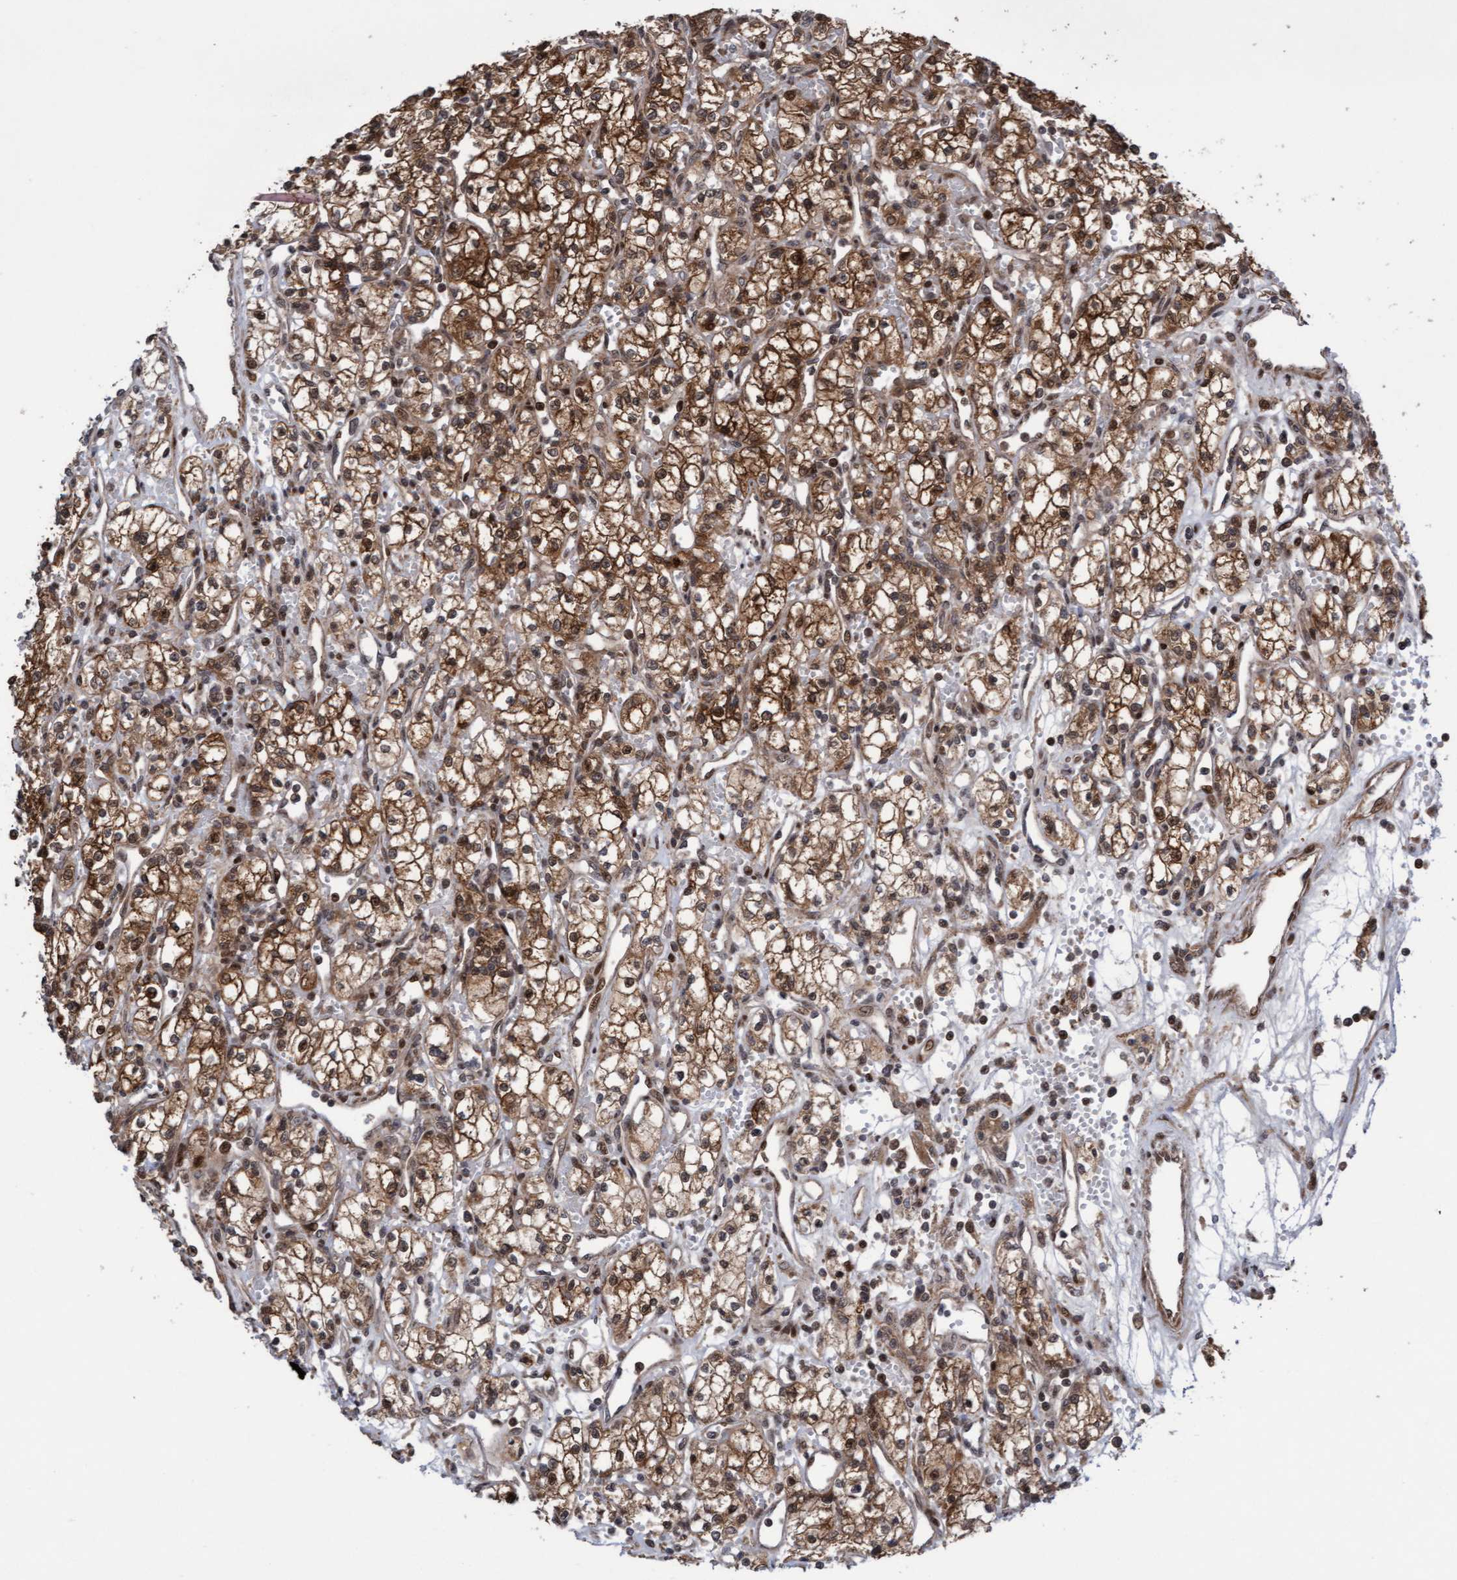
{"staining": {"intensity": "moderate", "quantity": ">75%", "location": "cytoplasmic/membranous,nuclear"}, "tissue": "renal cancer", "cell_type": "Tumor cells", "image_type": "cancer", "snomed": [{"axis": "morphology", "description": "Adenocarcinoma, NOS"}, {"axis": "topography", "description": "Kidney"}], "caption": "Tumor cells show medium levels of moderate cytoplasmic/membranous and nuclear positivity in approximately >75% of cells in human renal cancer (adenocarcinoma). Nuclei are stained in blue.", "gene": "ITFG1", "patient": {"sex": "male", "age": 59}}